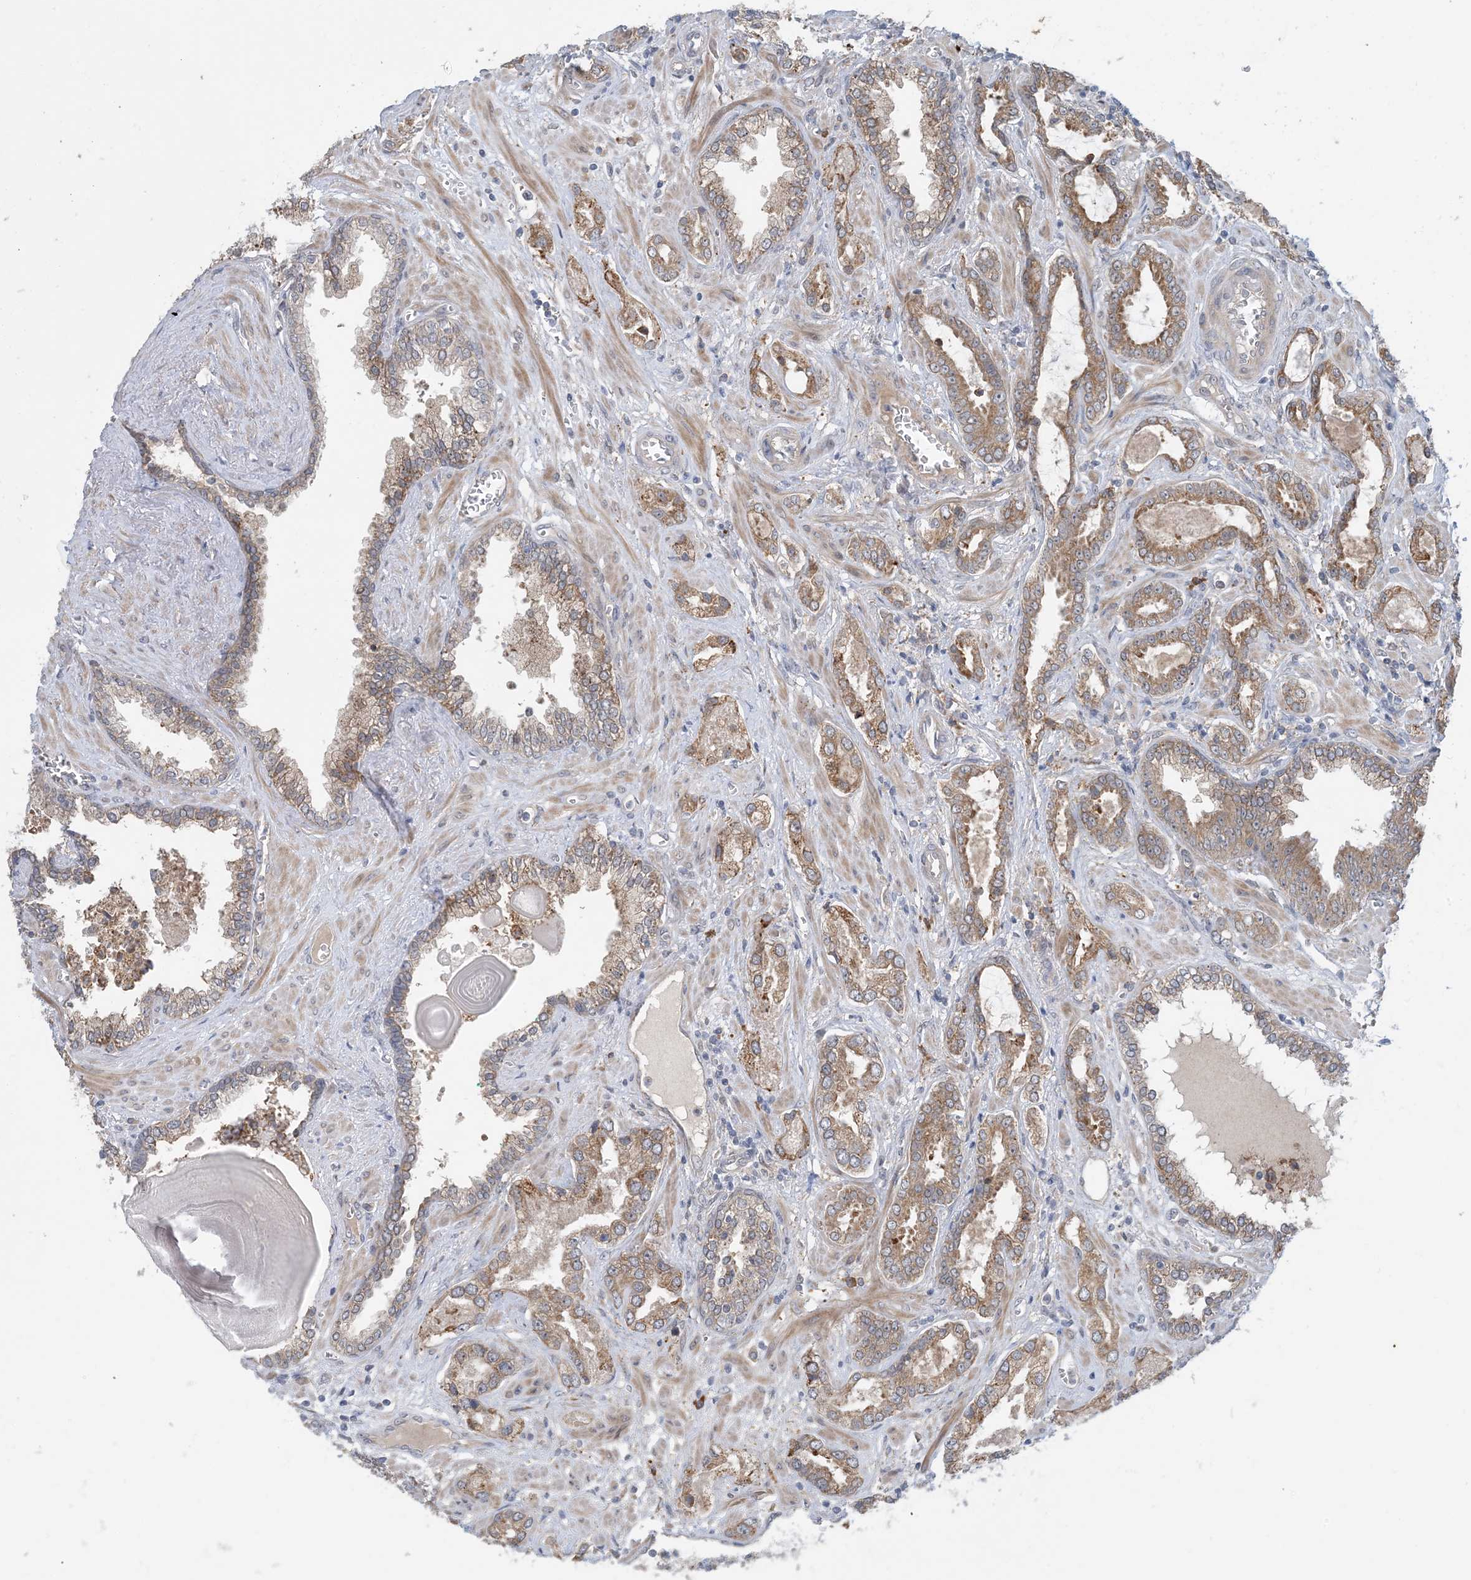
{"staining": {"intensity": "moderate", "quantity": "25%-75%", "location": "cytoplasmic/membranous"}, "tissue": "prostate cancer", "cell_type": "Tumor cells", "image_type": "cancer", "snomed": [{"axis": "morphology", "description": "Adenocarcinoma, High grade"}, {"axis": "topography", "description": "Prostate and seminal vesicle, NOS"}], "caption": "Human adenocarcinoma (high-grade) (prostate) stained with a brown dye demonstrates moderate cytoplasmic/membranous positive positivity in about 25%-75% of tumor cells.", "gene": "PHOSPHO2", "patient": {"sex": "male", "age": 67}}